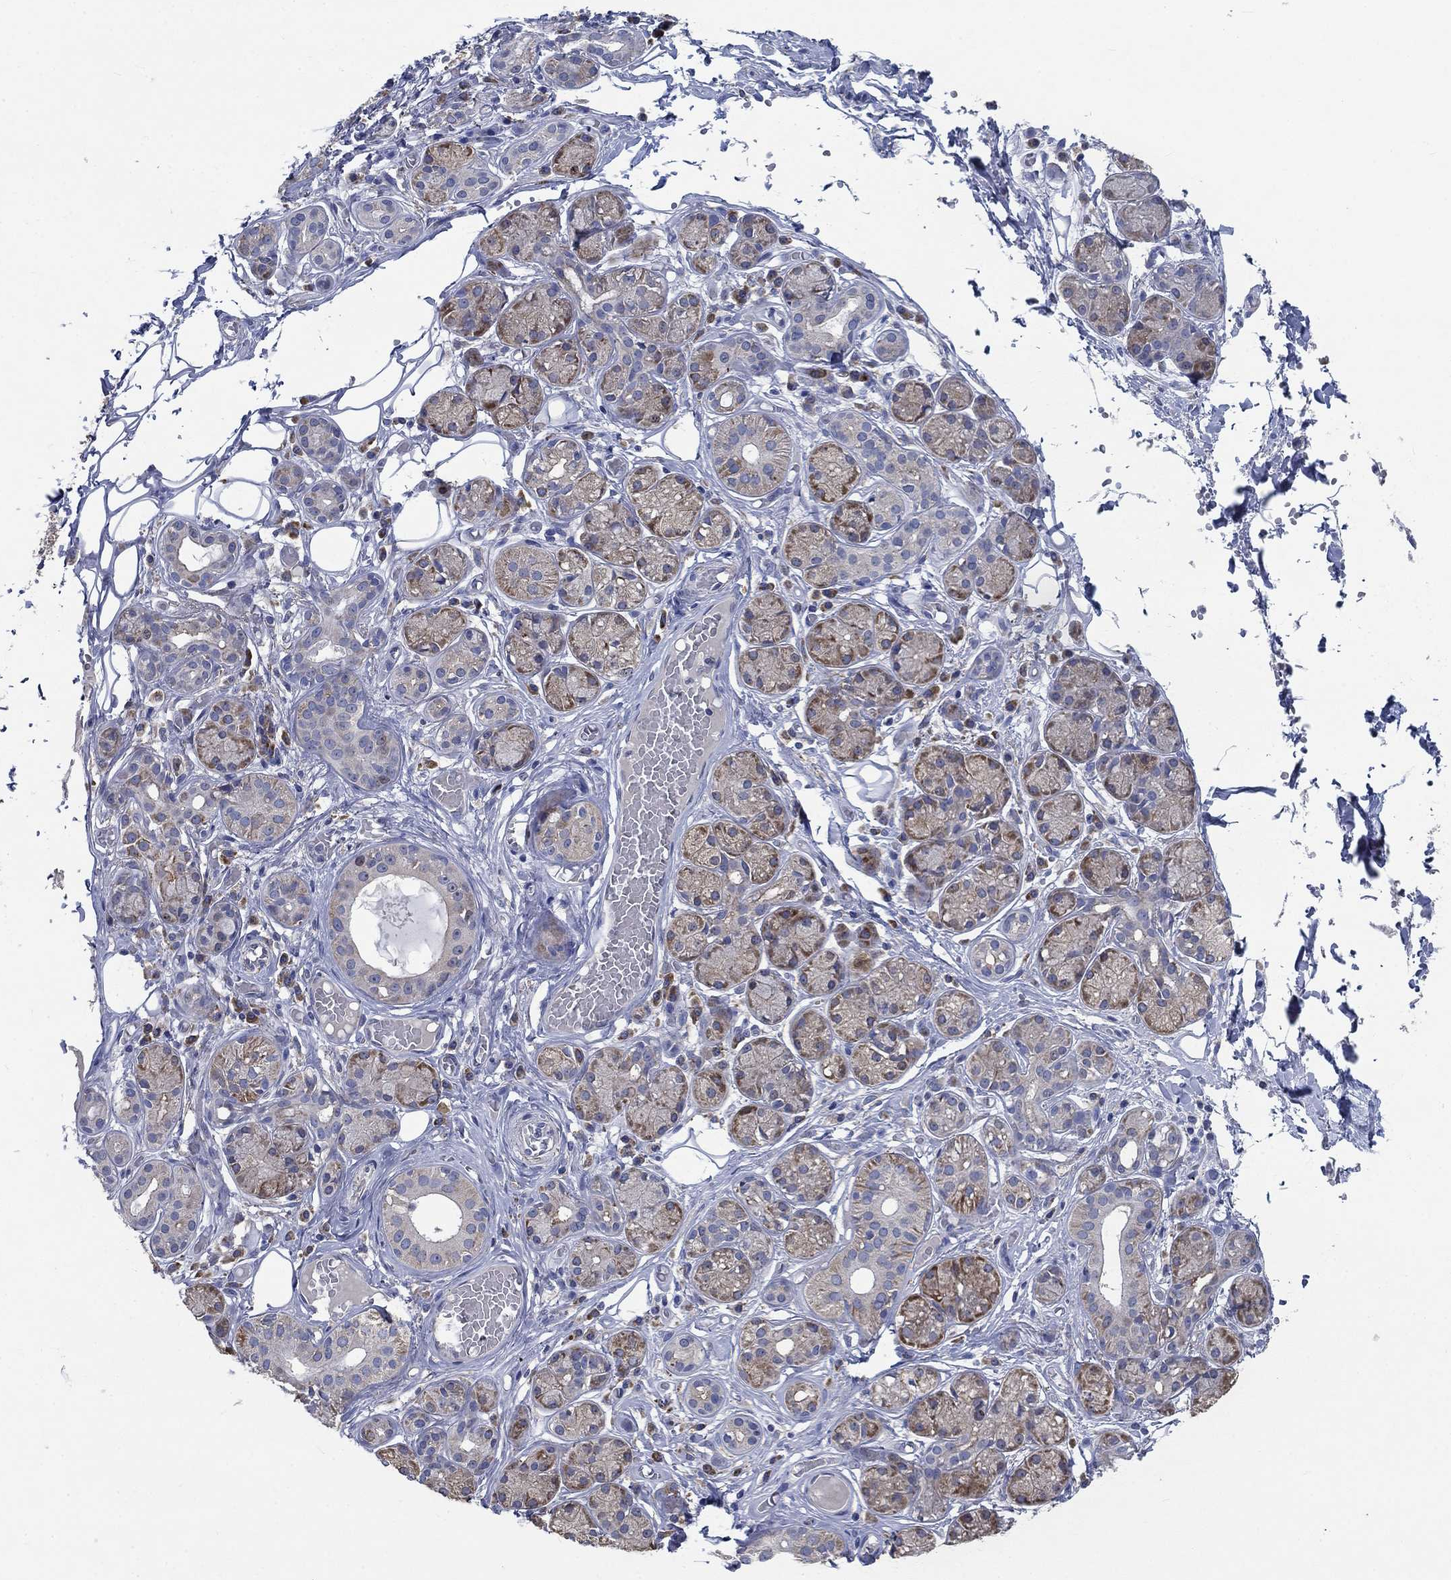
{"staining": {"intensity": "moderate", "quantity": "25%-75%", "location": "cytoplasmic/membranous"}, "tissue": "salivary gland", "cell_type": "Glandular cells", "image_type": "normal", "snomed": [{"axis": "morphology", "description": "Normal tissue, NOS"}, {"axis": "topography", "description": "Salivary gland"}, {"axis": "topography", "description": "Peripheral nerve tissue"}], "caption": "Protein expression analysis of normal human salivary gland reveals moderate cytoplasmic/membranous positivity in about 25%-75% of glandular cells. (DAB (3,3'-diaminobenzidine) IHC with brightfield microscopy, high magnification).", "gene": "MMP24", "patient": {"sex": "male", "age": 71}}